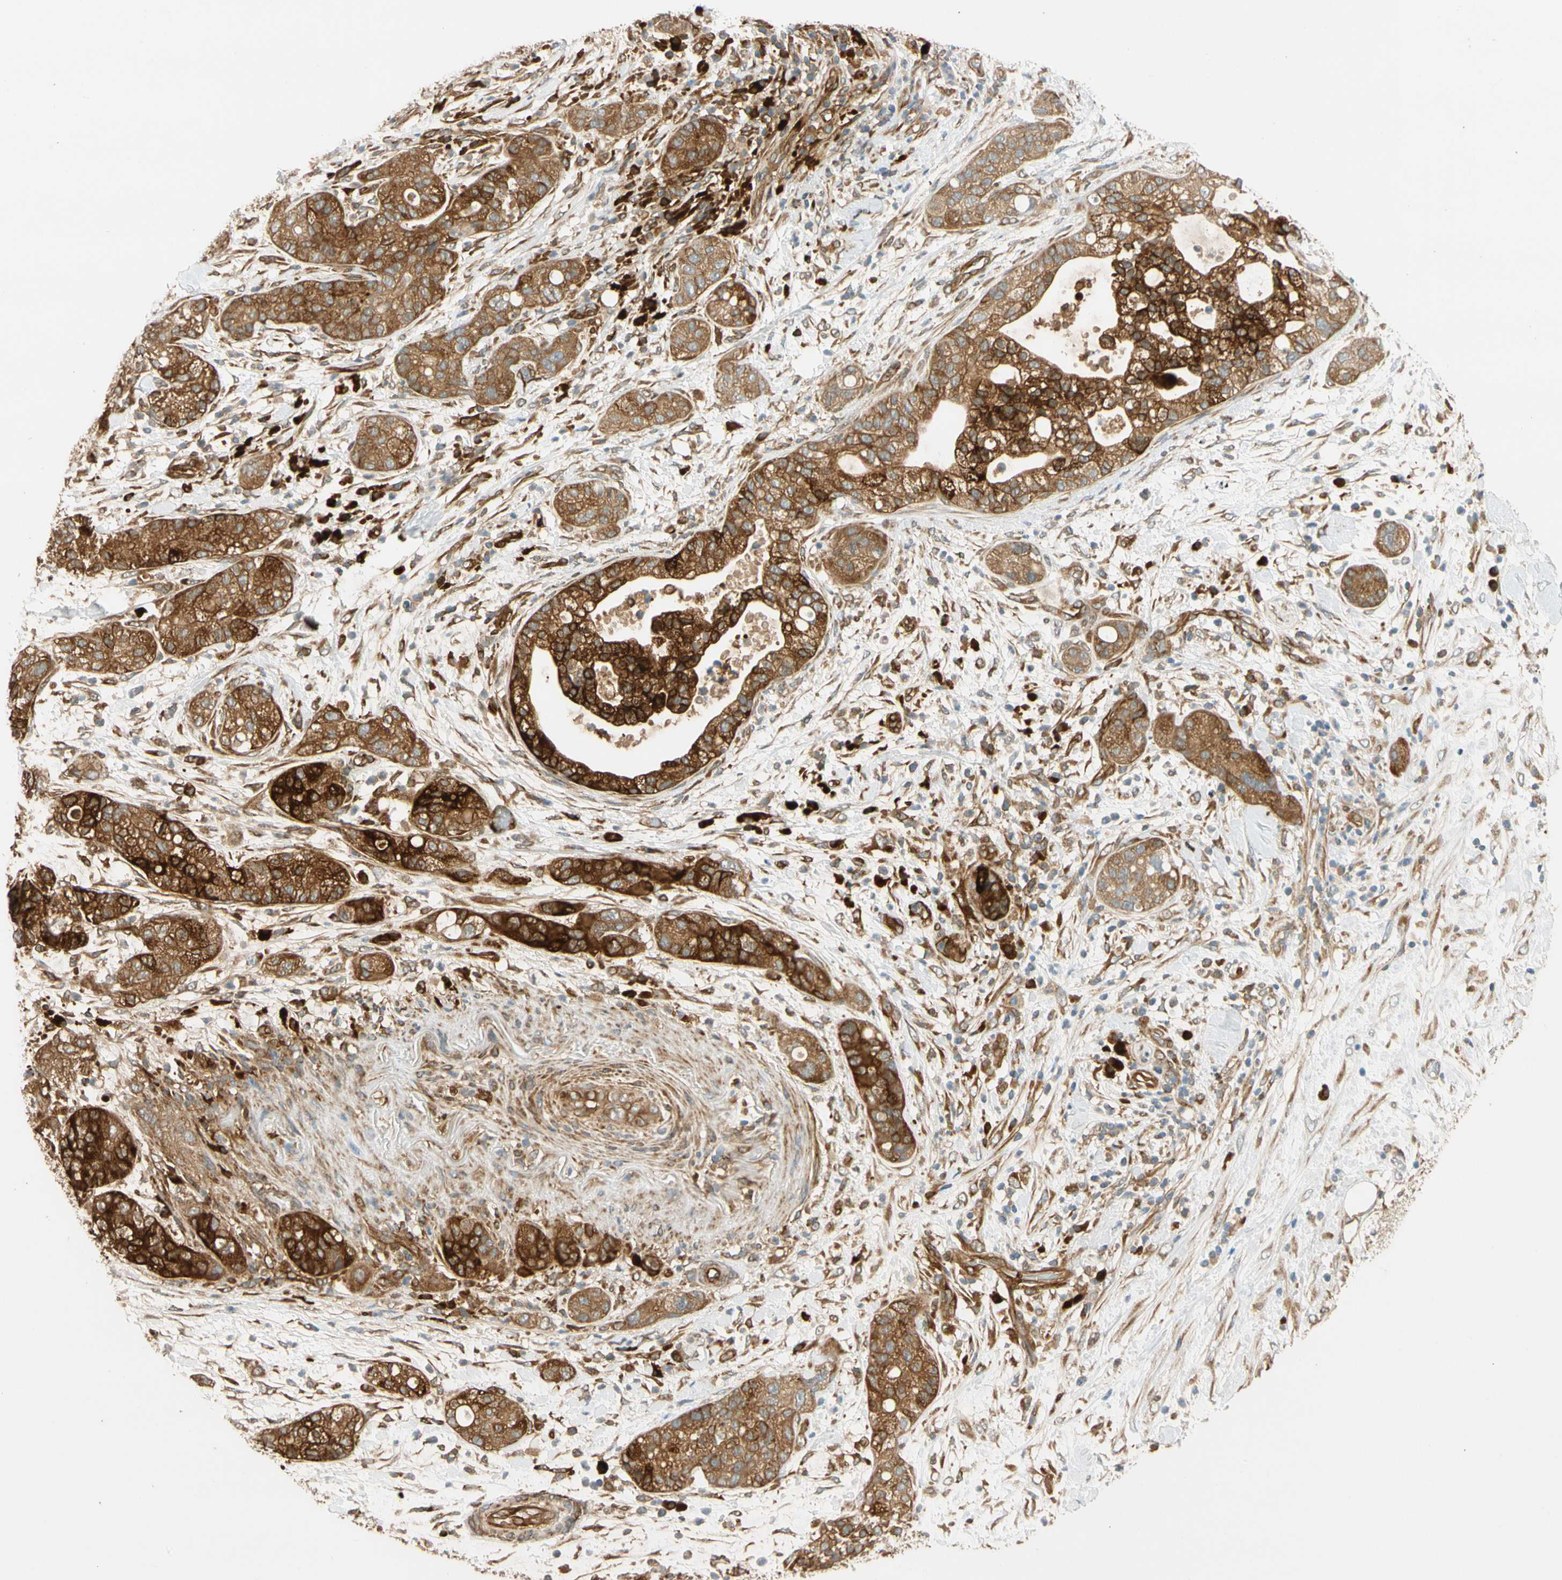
{"staining": {"intensity": "strong", "quantity": ">75%", "location": "cytoplasmic/membranous"}, "tissue": "pancreatic cancer", "cell_type": "Tumor cells", "image_type": "cancer", "snomed": [{"axis": "morphology", "description": "Adenocarcinoma, NOS"}, {"axis": "topography", "description": "Pancreas"}], "caption": "IHC photomicrograph of neoplastic tissue: human adenocarcinoma (pancreatic) stained using immunohistochemistry demonstrates high levels of strong protein expression localized specifically in the cytoplasmic/membranous of tumor cells, appearing as a cytoplasmic/membranous brown color.", "gene": "PARP14", "patient": {"sex": "female", "age": 78}}